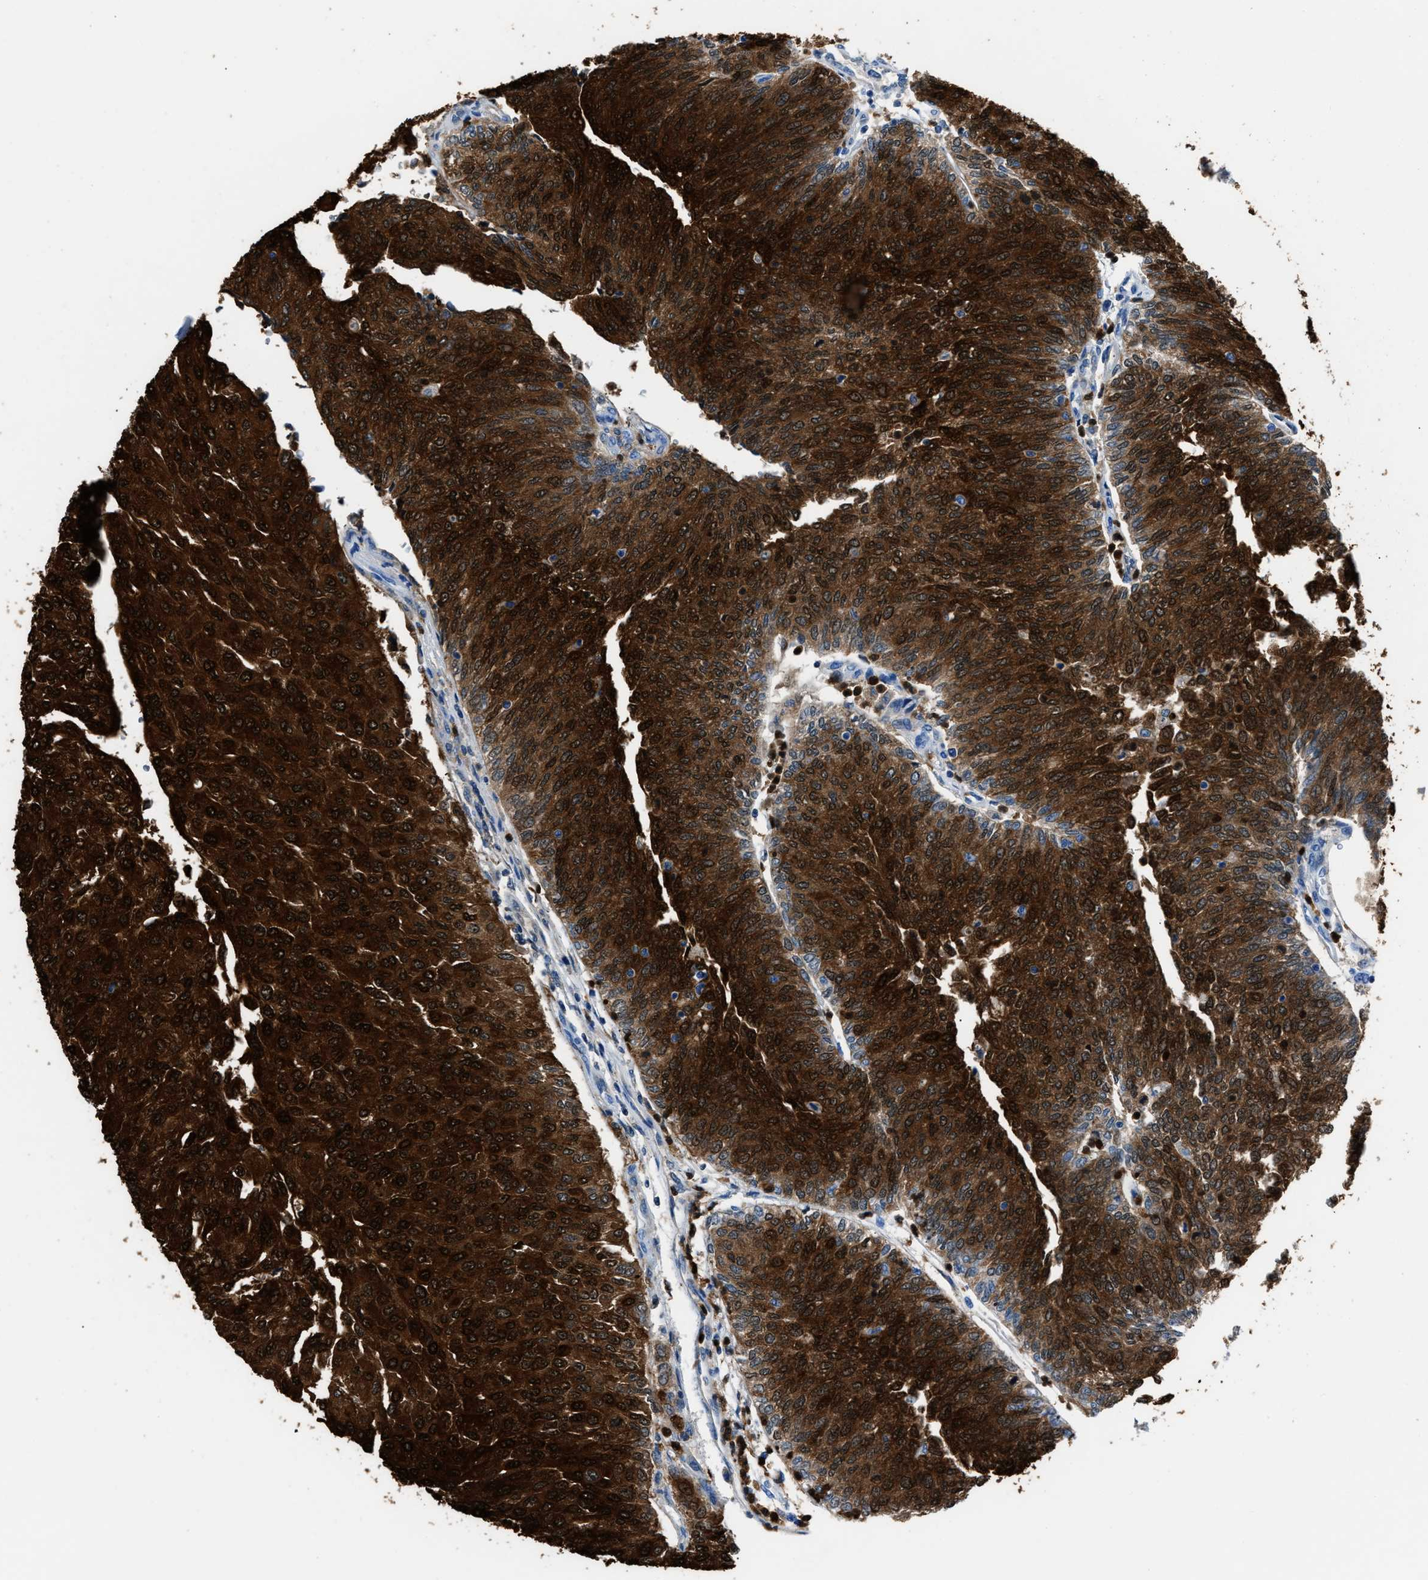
{"staining": {"intensity": "strong", "quantity": ">75%", "location": "cytoplasmic/membranous,nuclear"}, "tissue": "urothelial cancer", "cell_type": "Tumor cells", "image_type": "cancer", "snomed": [{"axis": "morphology", "description": "Urothelial carcinoma, Low grade"}, {"axis": "topography", "description": "Urinary bladder"}], "caption": "Immunohistochemistry (IHC) image of urothelial cancer stained for a protein (brown), which exhibits high levels of strong cytoplasmic/membranous and nuclear staining in approximately >75% of tumor cells.", "gene": "S100P", "patient": {"sex": "female", "age": 79}}